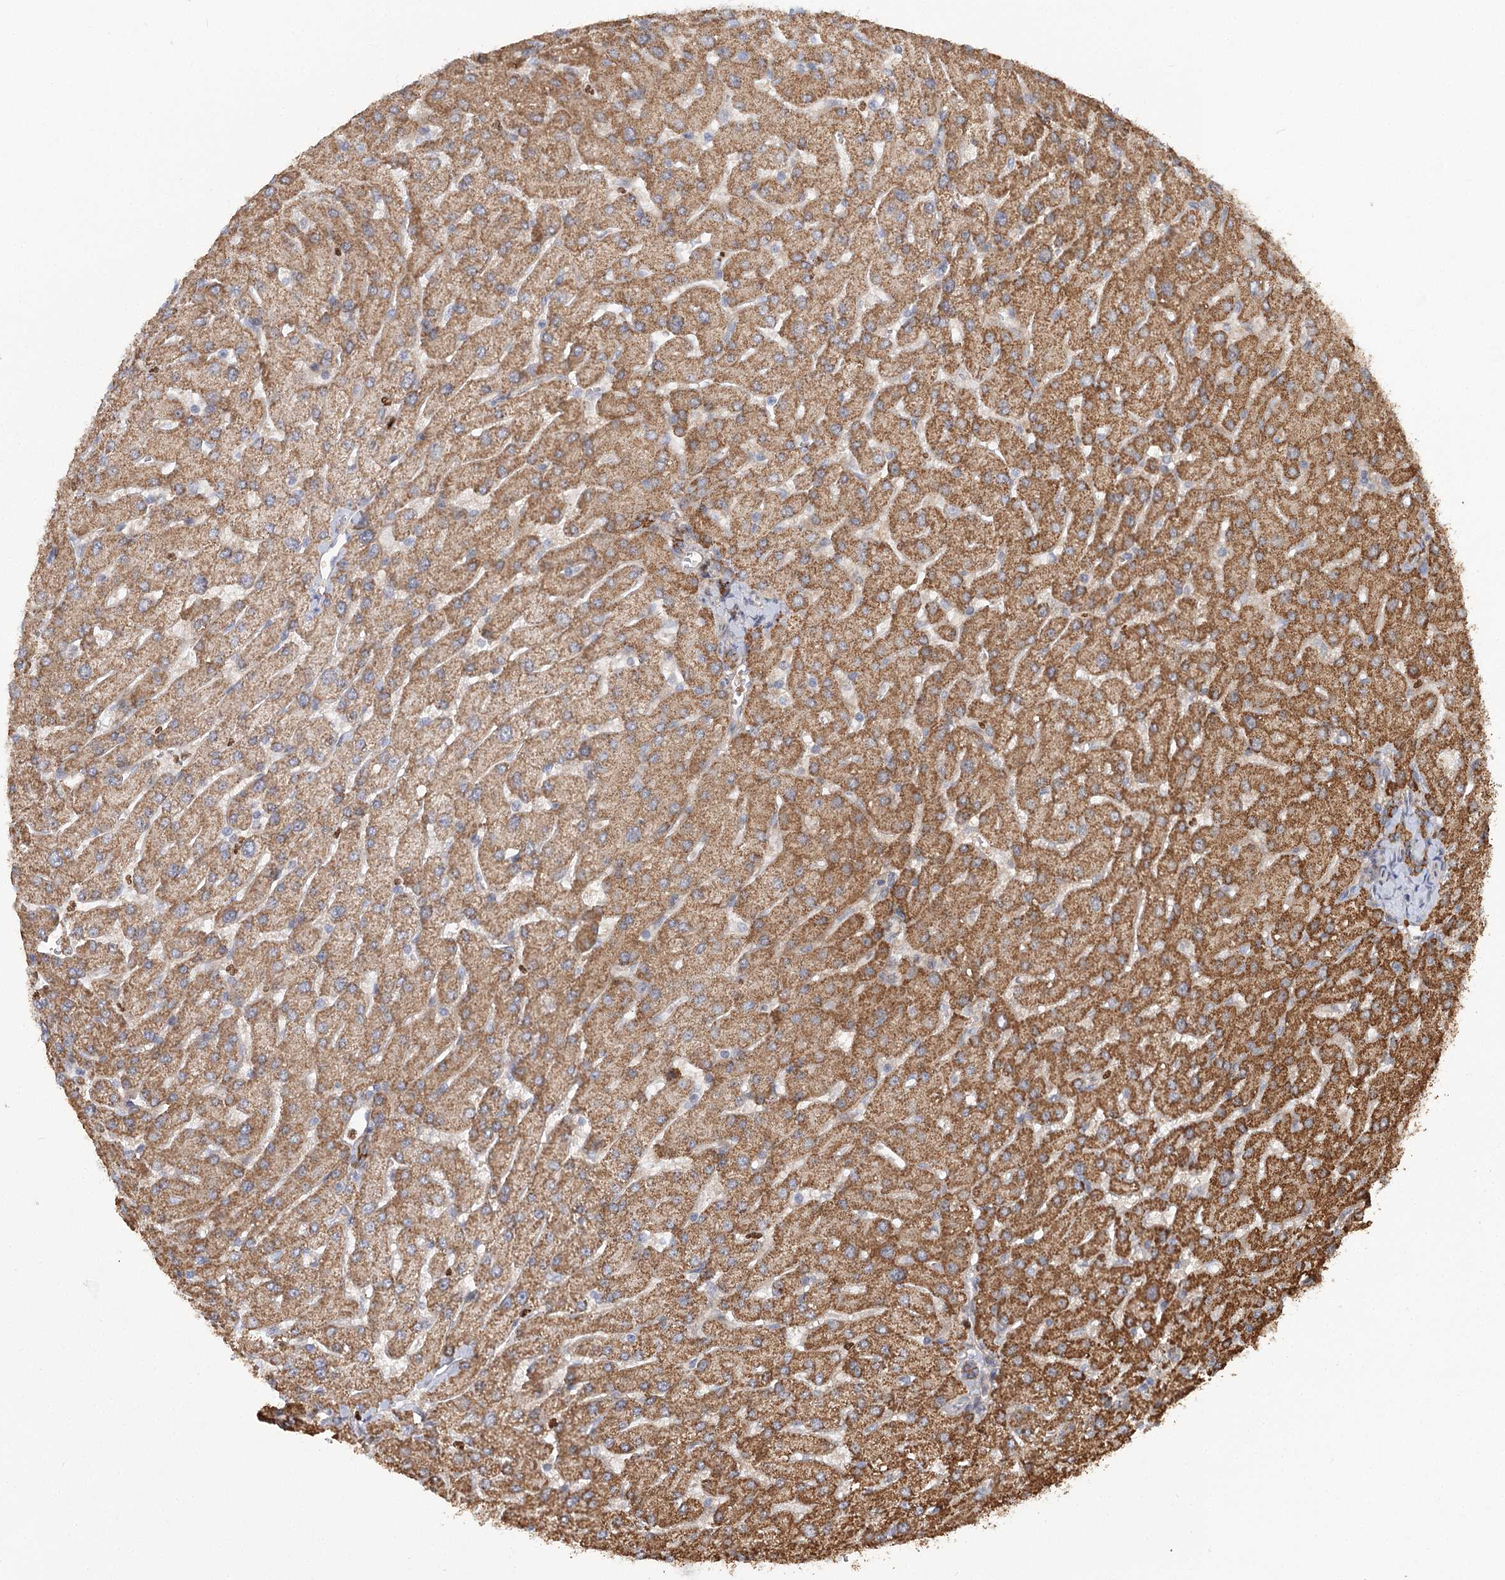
{"staining": {"intensity": "moderate", "quantity": "25%-75%", "location": "cytoplasmic/membranous"}, "tissue": "liver", "cell_type": "Cholangiocytes", "image_type": "normal", "snomed": [{"axis": "morphology", "description": "Normal tissue, NOS"}, {"axis": "topography", "description": "Liver"}], "caption": "Protein expression analysis of unremarkable human liver reveals moderate cytoplasmic/membranous positivity in approximately 25%-75% of cholangiocytes.", "gene": "C11orf52", "patient": {"sex": "male", "age": 55}}